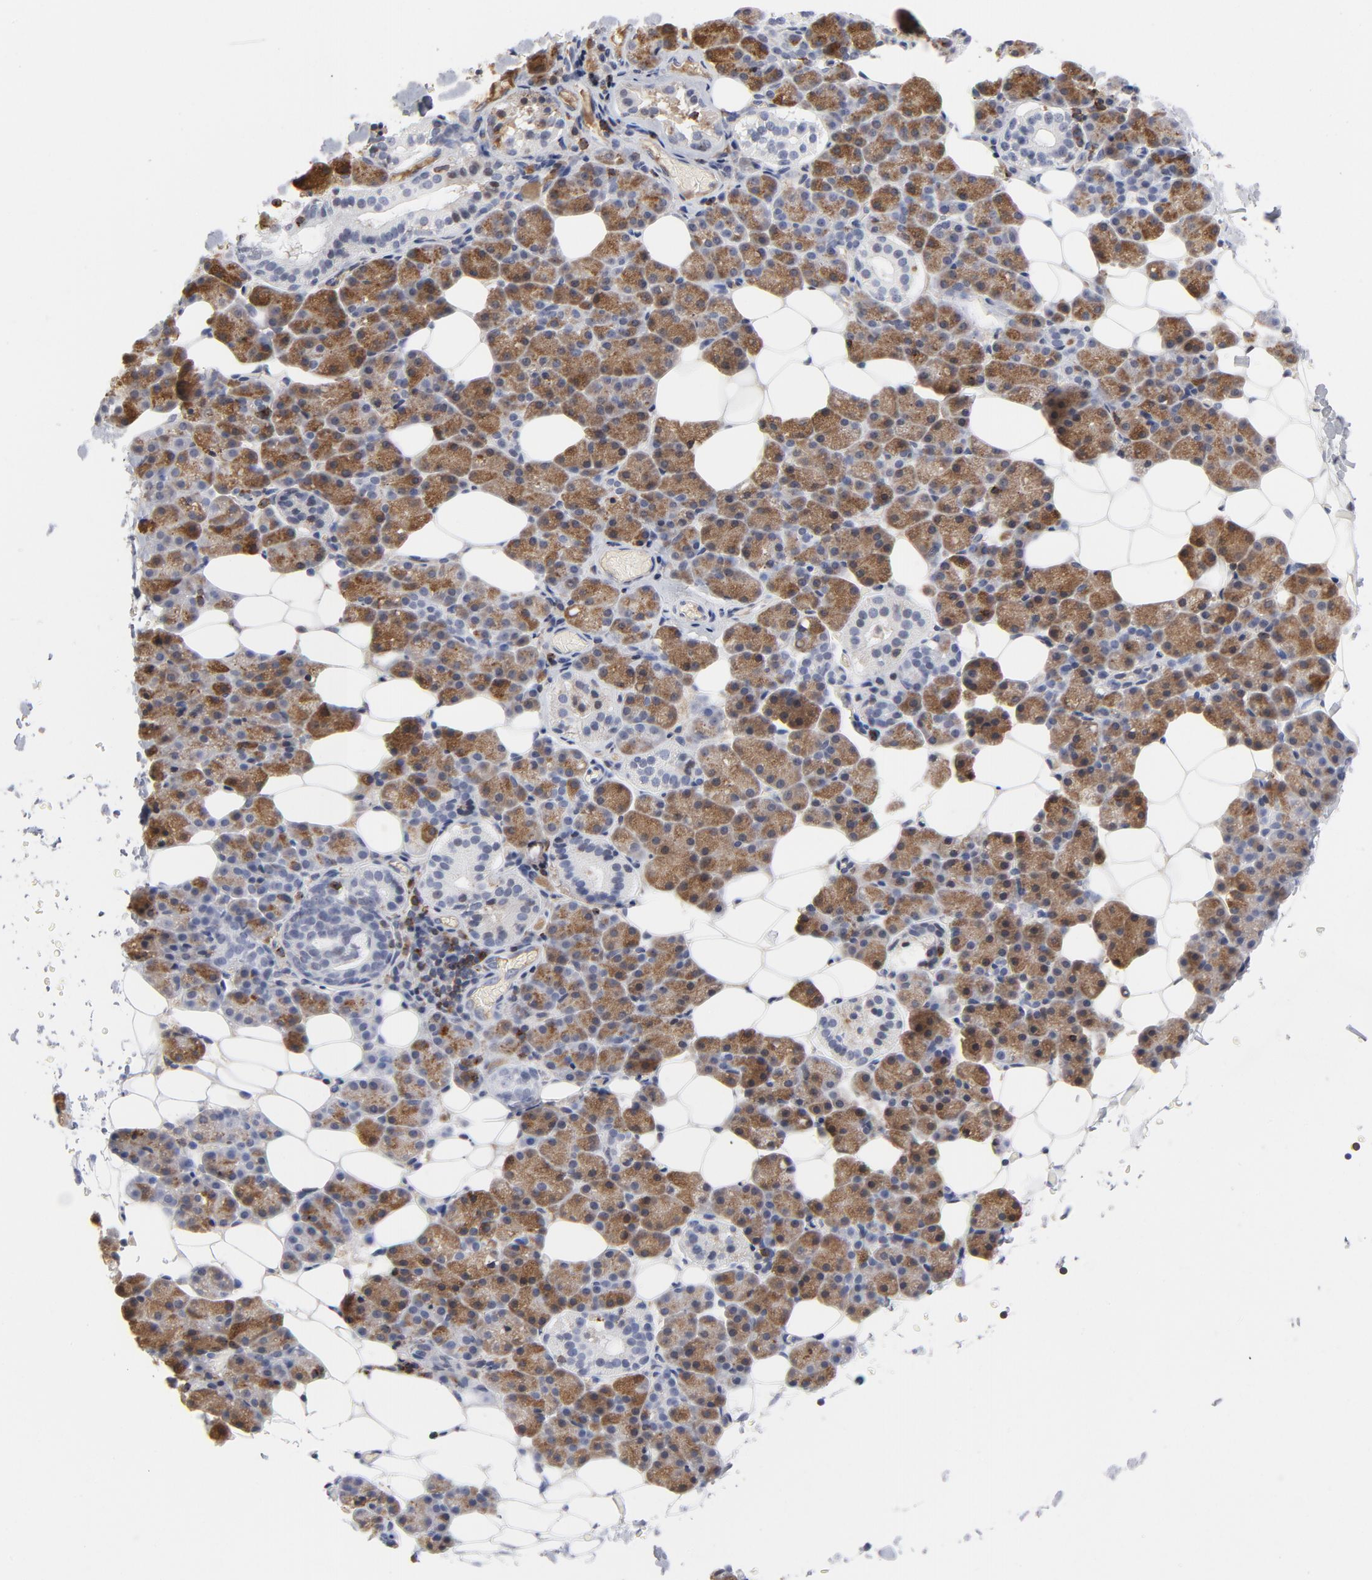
{"staining": {"intensity": "moderate", "quantity": ">75%", "location": "cytoplasmic/membranous"}, "tissue": "salivary gland", "cell_type": "Glandular cells", "image_type": "normal", "snomed": [{"axis": "morphology", "description": "Normal tissue, NOS"}, {"axis": "topography", "description": "Lymph node"}, {"axis": "topography", "description": "Salivary gland"}], "caption": "Protein staining of normal salivary gland displays moderate cytoplasmic/membranous positivity in about >75% of glandular cells.", "gene": "CD2", "patient": {"sex": "male", "age": 8}}